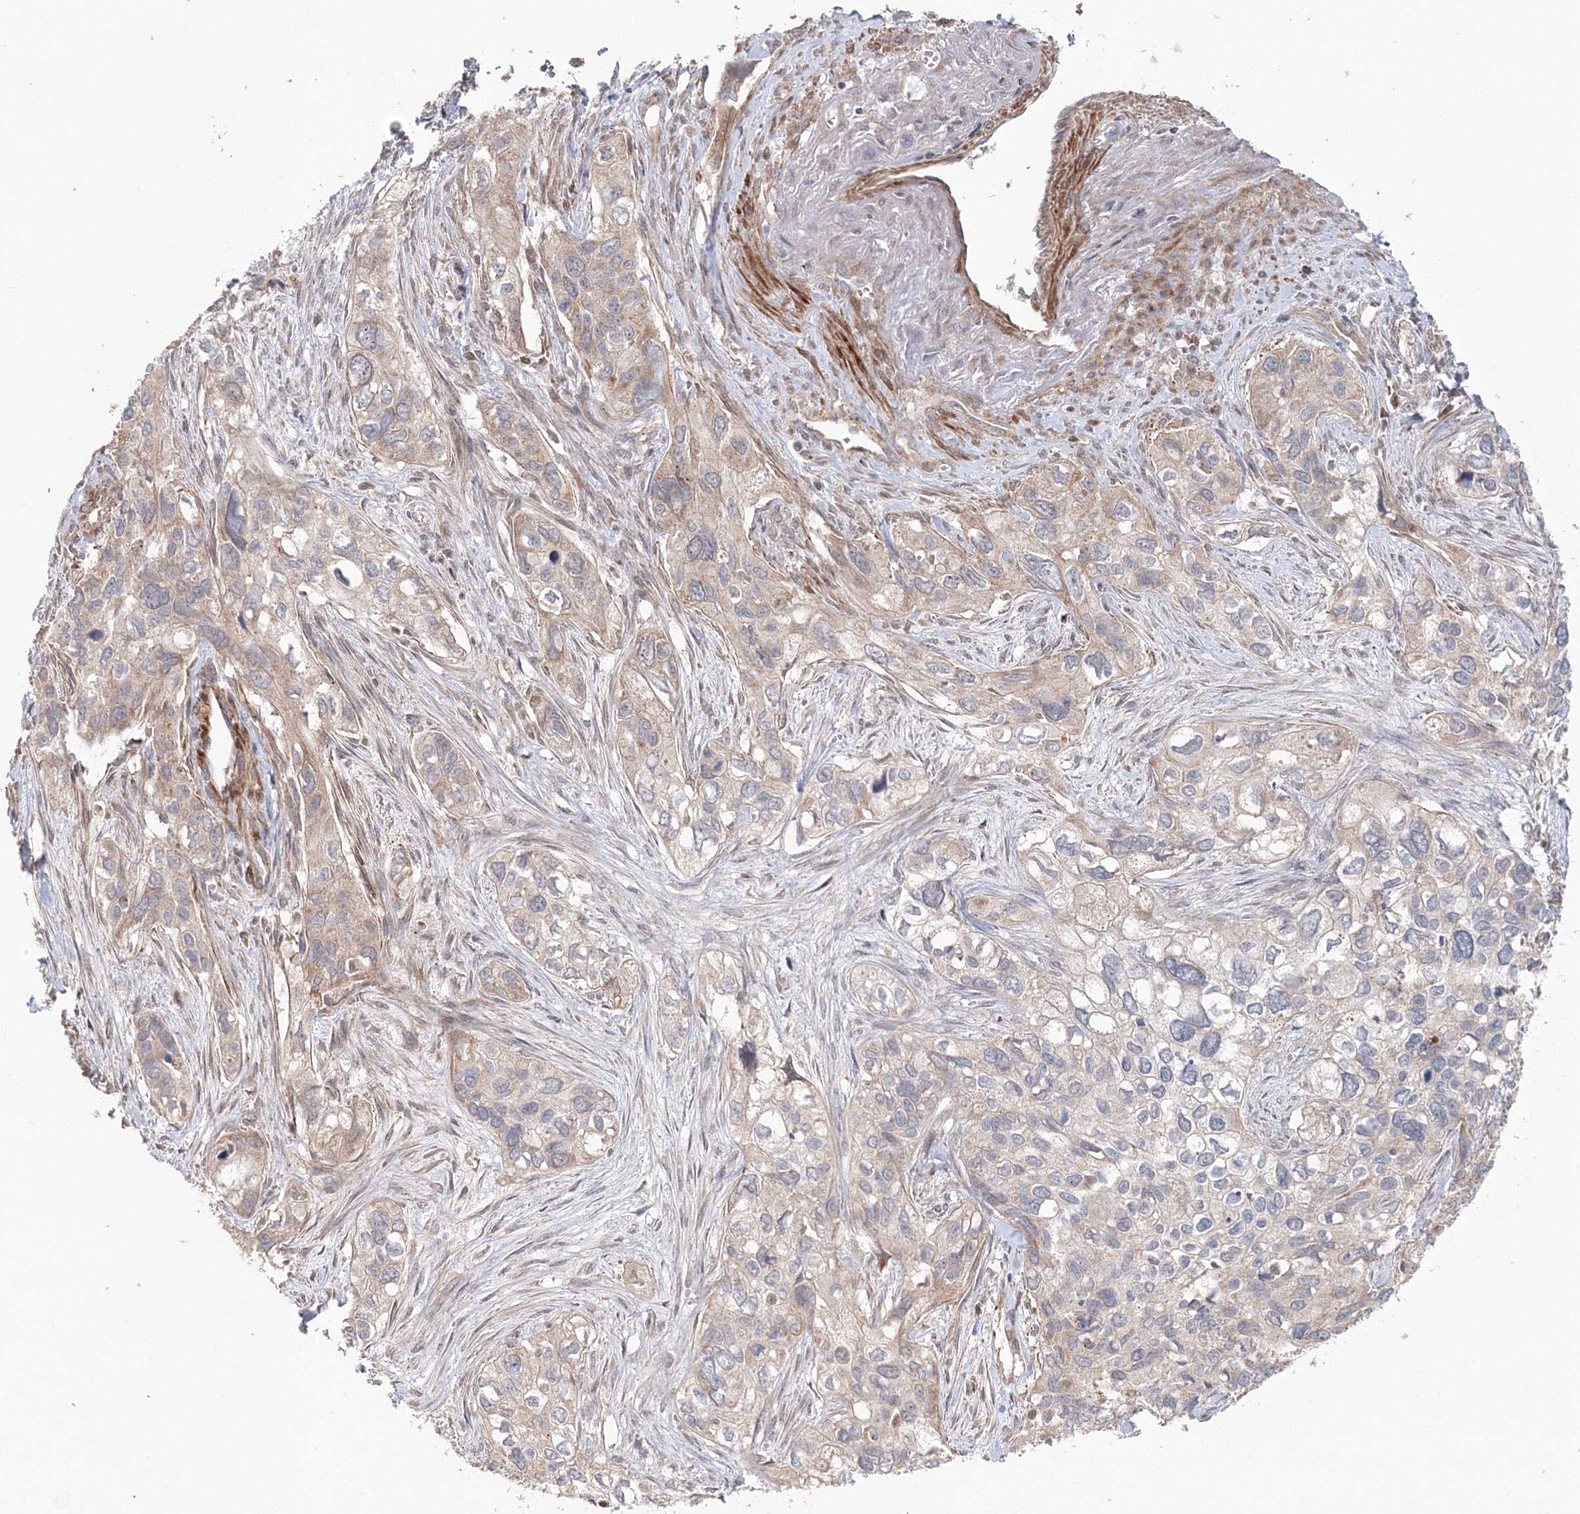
{"staining": {"intensity": "weak", "quantity": "25%-75%", "location": "cytoplasmic/membranous"}, "tissue": "cervical cancer", "cell_type": "Tumor cells", "image_type": "cancer", "snomed": [{"axis": "morphology", "description": "Squamous cell carcinoma, NOS"}, {"axis": "topography", "description": "Cervix"}], "caption": "Immunohistochemical staining of cervical squamous cell carcinoma demonstrates low levels of weak cytoplasmic/membranous protein expression in approximately 25%-75% of tumor cells. (IHC, brightfield microscopy, high magnification).", "gene": "NOA1", "patient": {"sex": "female", "age": 55}}